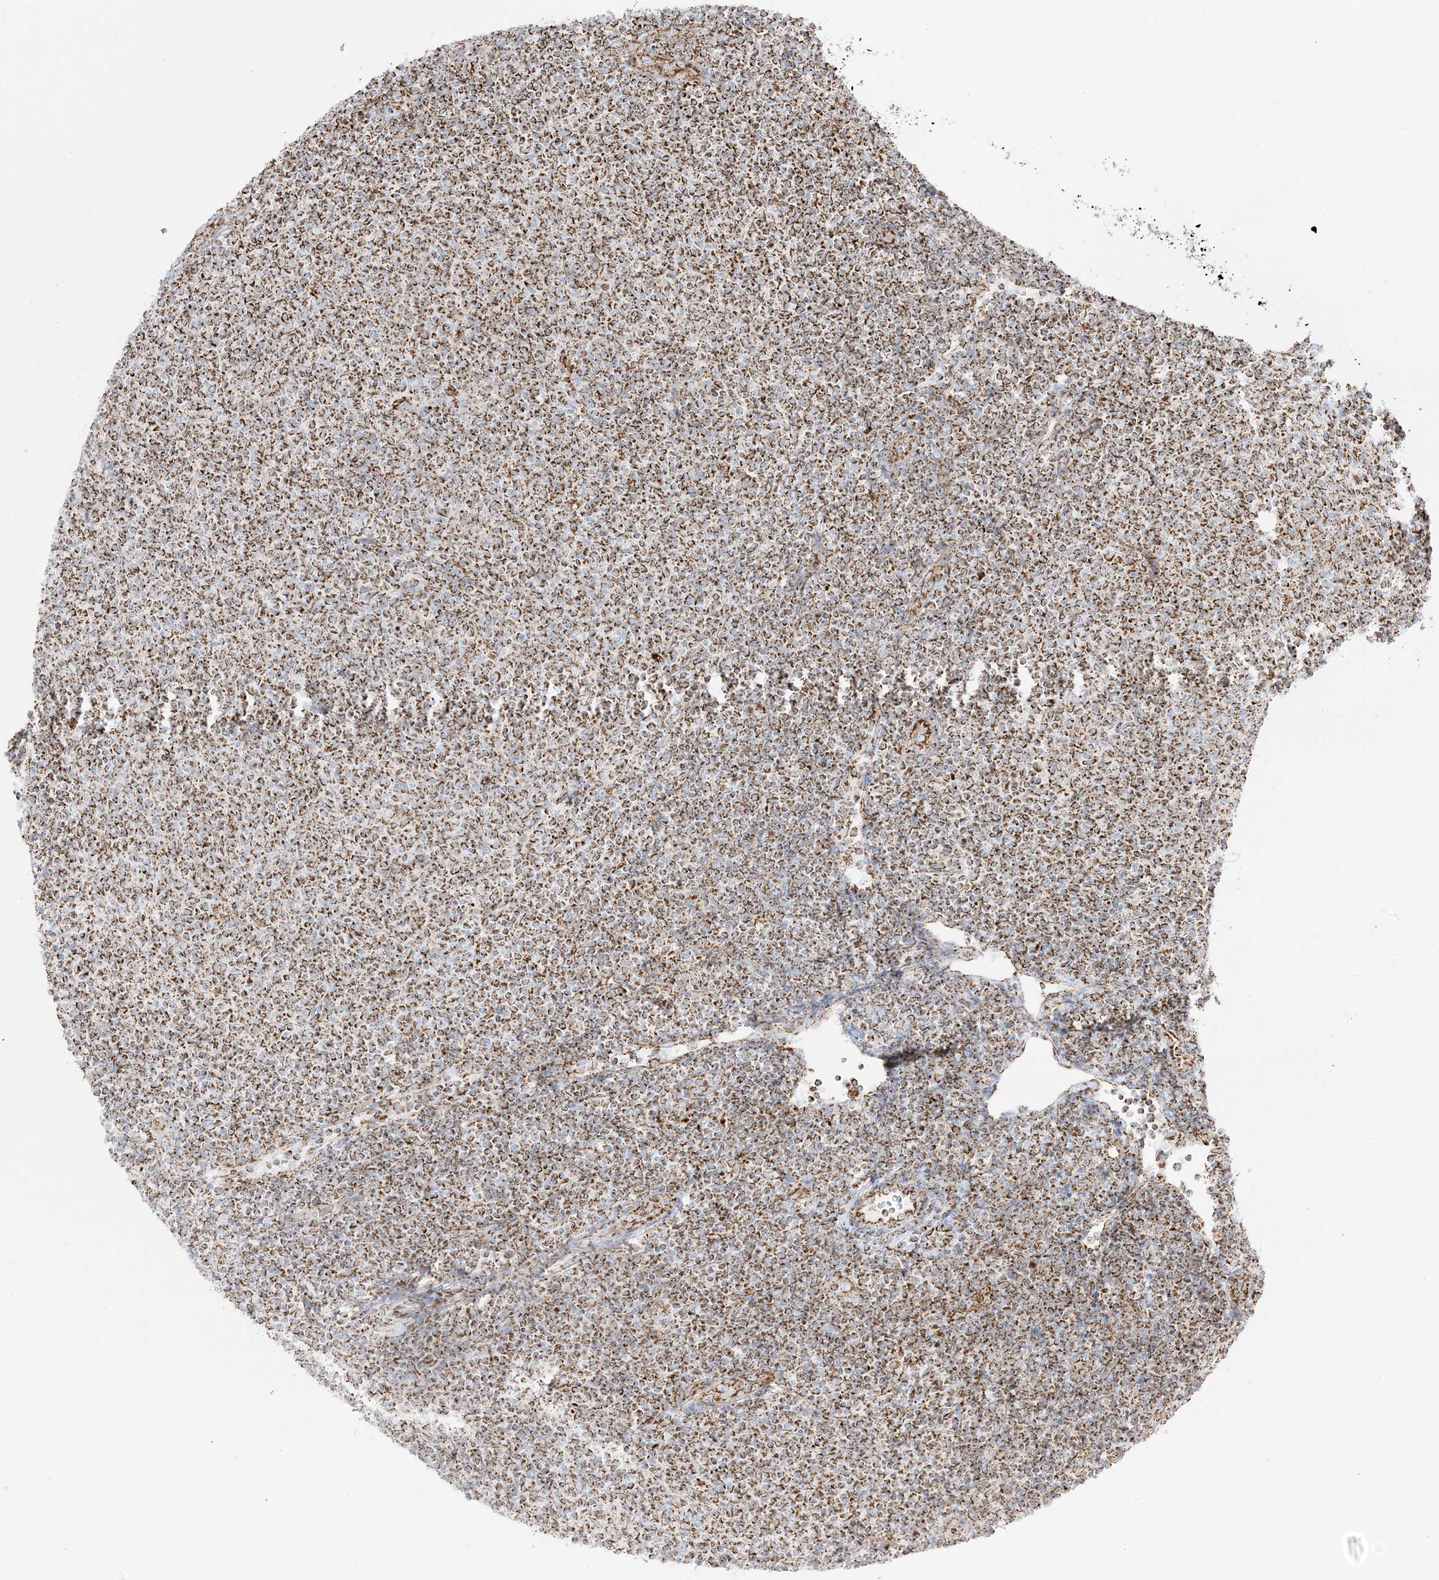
{"staining": {"intensity": "strong", "quantity": ">75%", "location": "cytoplasmic/membranous"}, "tissue": "lymphoma", "cell_type": "Tumor cells", "image_type": "cancer", "snomed": [{"axis": "morphology", "description": "Malignant lymphoma, non-Hodgkin's type, Low grade"}, {"axis": "topography", "description": "Lymph node"}], "caption": "IHC of lymphoma displays high levels of strong cytoplasmic/membranous staining in approximately >75% of tumor cells. (brown staining indicates protein expression, while blue staining denotes nuclei).", "gene": "MRPS36", "patient": {"sex": "male", "age": 66}}